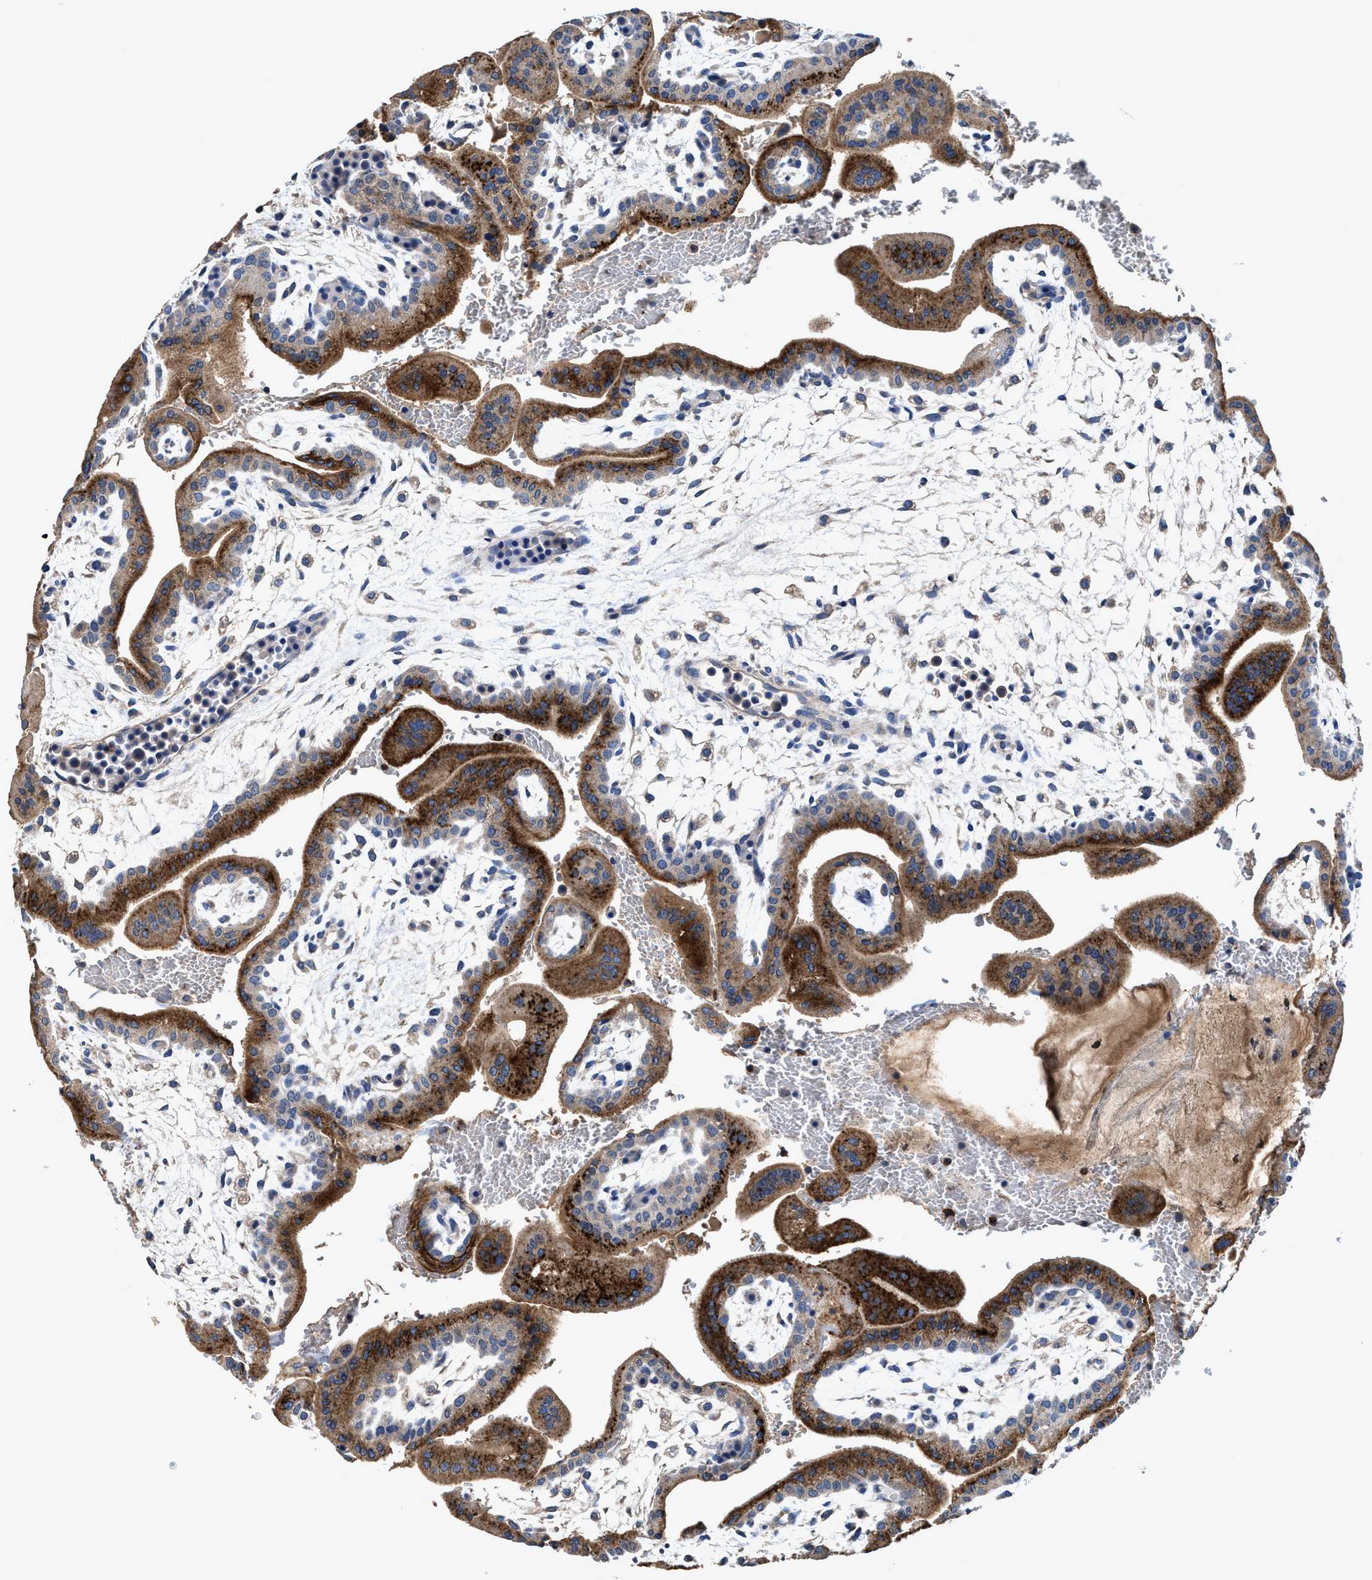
{"staining": {"intensity": "strong", "quantity": "25%-75%", "location": "cytoplasmic/membranous"}, "tissue": "placenta", "cell_type": "Trophoblastic cells", "image_type": "normal", "snomed": [{"axis": "morphology", "description": "Normal tissue, NOS"}, {"axis": "topography", "description": "Placenta"}], "caption": "Protein positivity by IHC exhibits strong cytoplasmic/membranous positivity in about 25%-75% of trophoblastic cells in benign placenta. The staining was performed using DAB (3,3'-diaminobenzidine), with brown indicating positive protein expression. Nuclei are stained blue with hematoxylin.", "gene": "UBR4", "patient": {"sex": "female", "age": 35}}